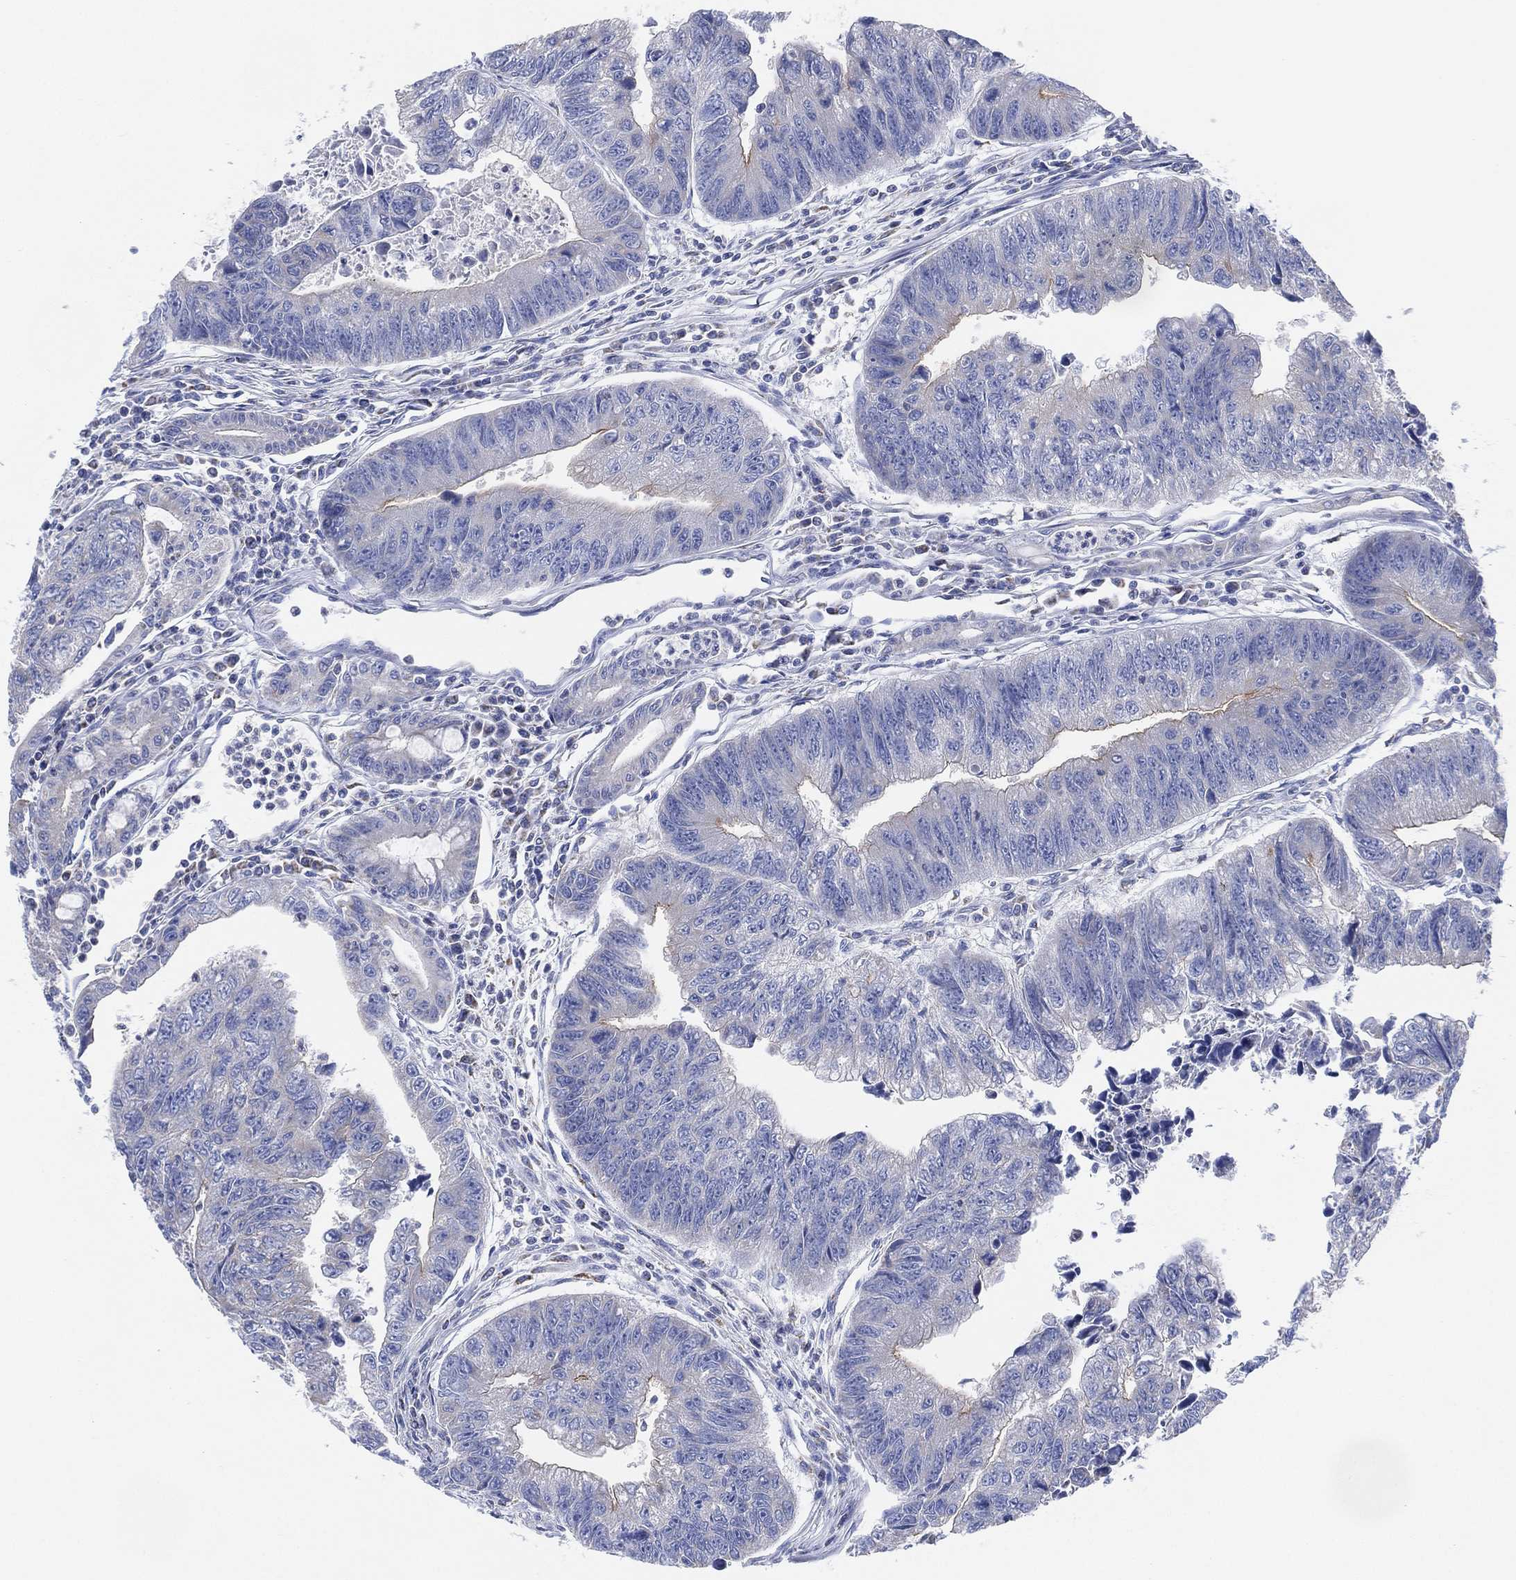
{"staining": {"intensity": "negative", "quantity": "none", "location": "none"}, "tissue": "colorectal cancer", "cell_type": "Tumor cells", "image_type": "cancer", "snomed": [{"axis": "morphology", "description": "Adenocarcinoma, NOS"}, {"axis": "topography", "description": "Colon"}], "caption": "IHC image of neoplastic tissue: colorectal adenocarcinoma stained with DAB displays no significant protein positivity in tumor cells.", "gene": "CFTR", "patient": {"sex": "female", "age": 65}}